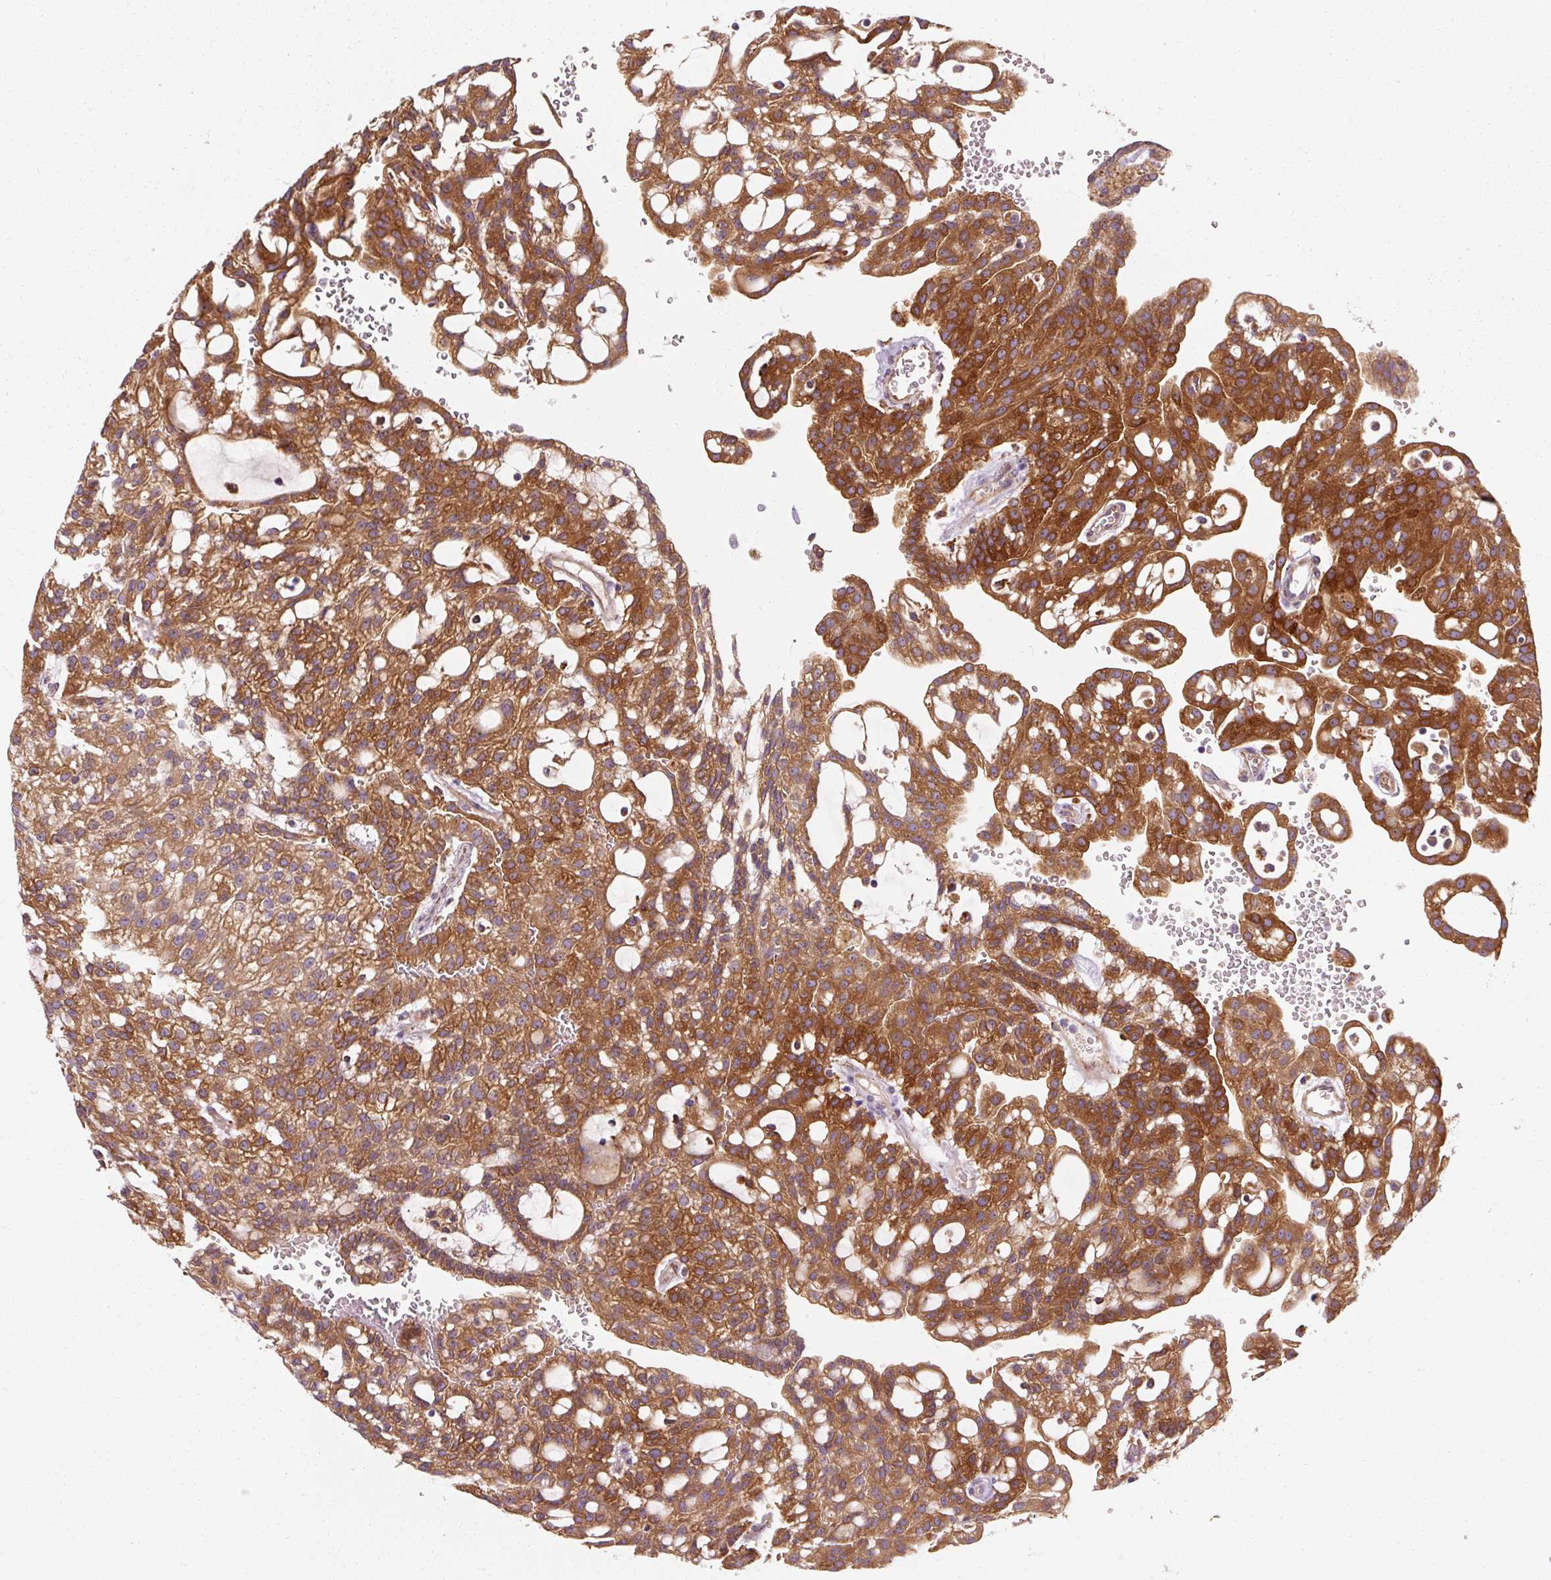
{"staining": {"intensity": "strong", "quantity": ">75%", "location": "cytoplasmic/membranous"}, "tissue": "renal cancer", "cell_type": "Tumor cells", "image_type": "cancer", "snomed": [{"axis": "morphology", "description": "Adenocarcinoma, NOS"}, {"axis": "topography", "description": "Kidney"}], "caption": "Renal adenocarcinoma was stained to show a protein in brown. There is high levels of strong cytoplasmic/membranous expression in approximately >75% of tumor cells. (IHC, brightfield microscopy, high magnification).", "gene": "TBC1D4", "patient": {"sex": "male", "age": 63}}